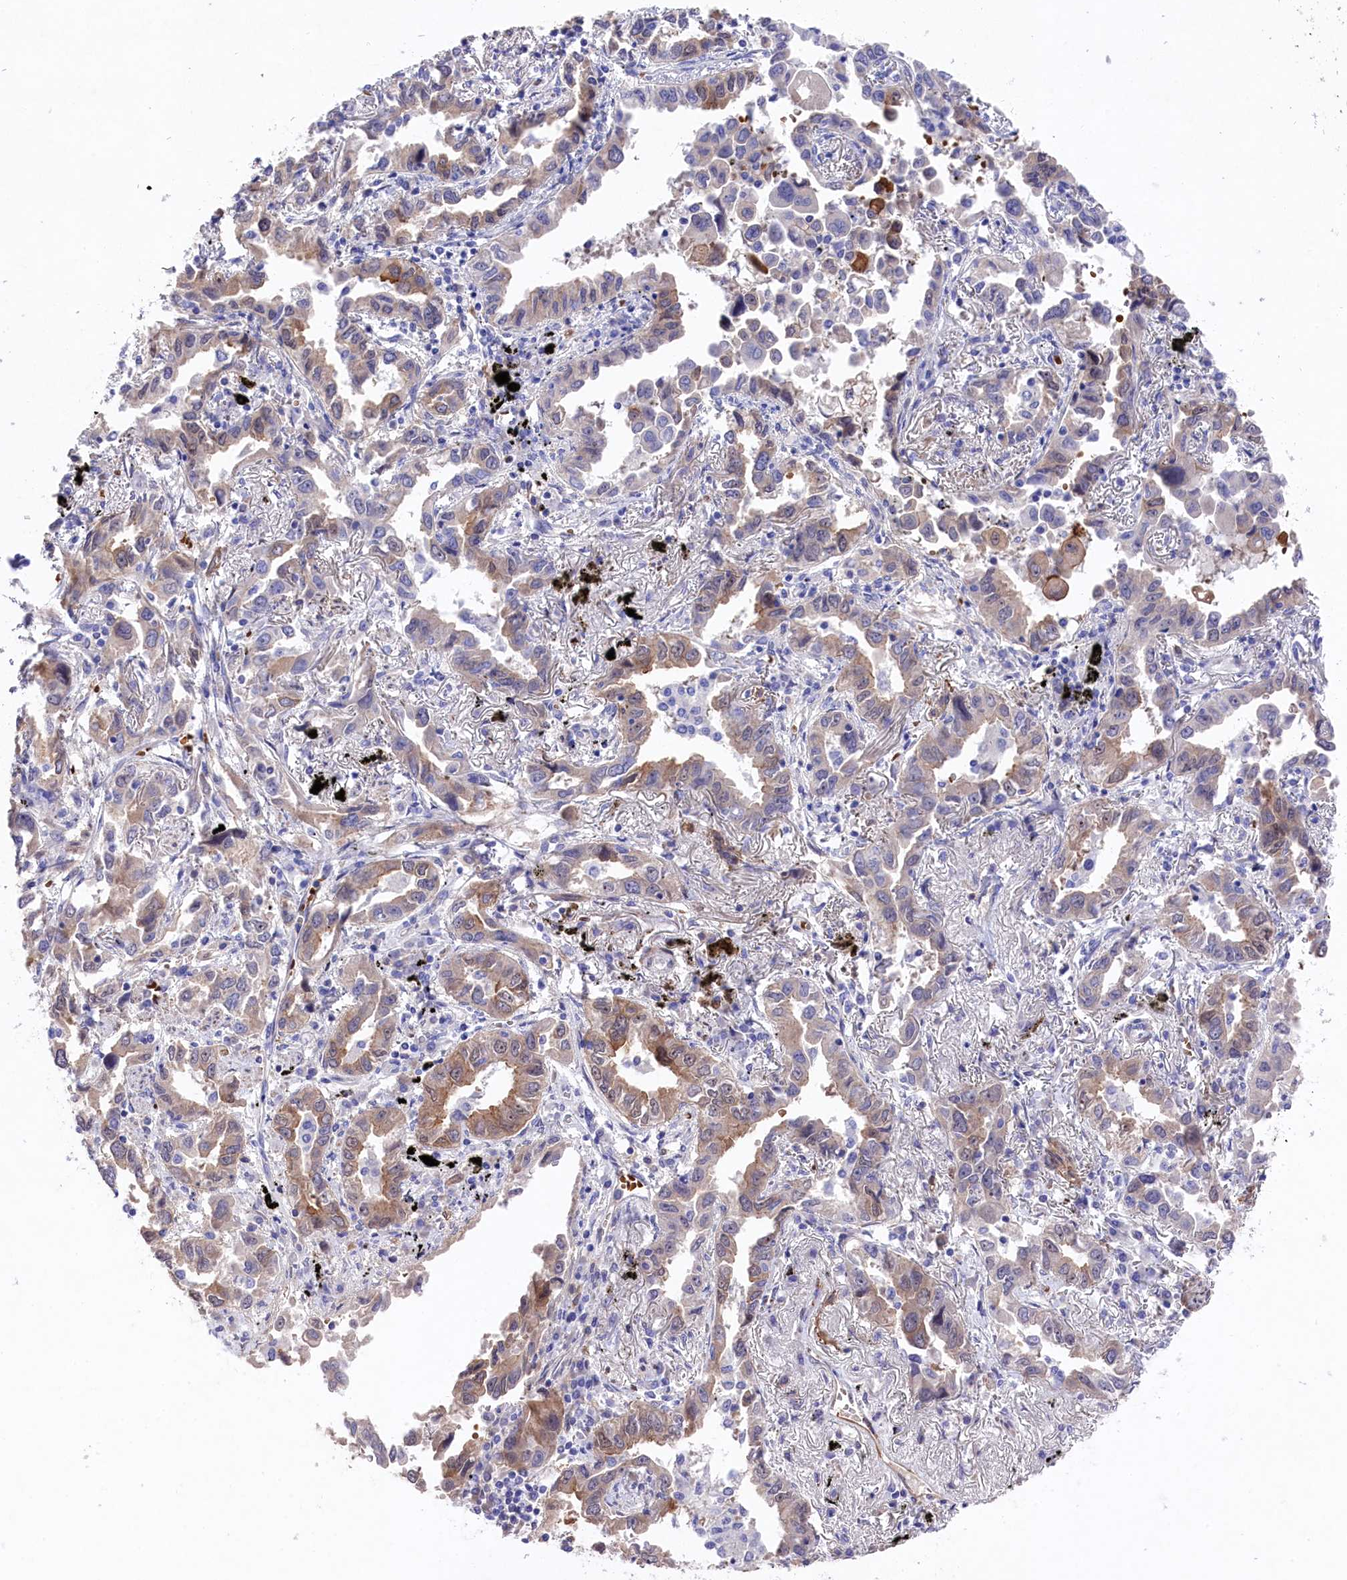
{"staining": {"intensity": "moderate", "quantity": "<25%", "location": "cytoplasmic/membranous"}, "tissue": "lung cancer", "cell_type": "Tumor cells", "image_type": "cancer", "snomed": [{"axis": "morphology", "description": "Adenocarcinoma, NOS"}, {"axis": "topography", "description": "Lung"}], "caption": "The image displays staining of lung cancer (adenocarcinoma), revealing moderate cytoplasmic/membranous protein expression (brown color) within tumor cells. (Stains: DAB (3,3'-diaminobenzidine) in brown, nuclei in blue, Microscopy: brightfield microscopy at high magnification).", "gene": "LHFPL4", "patient": {"sex": "male", "age": 67}}